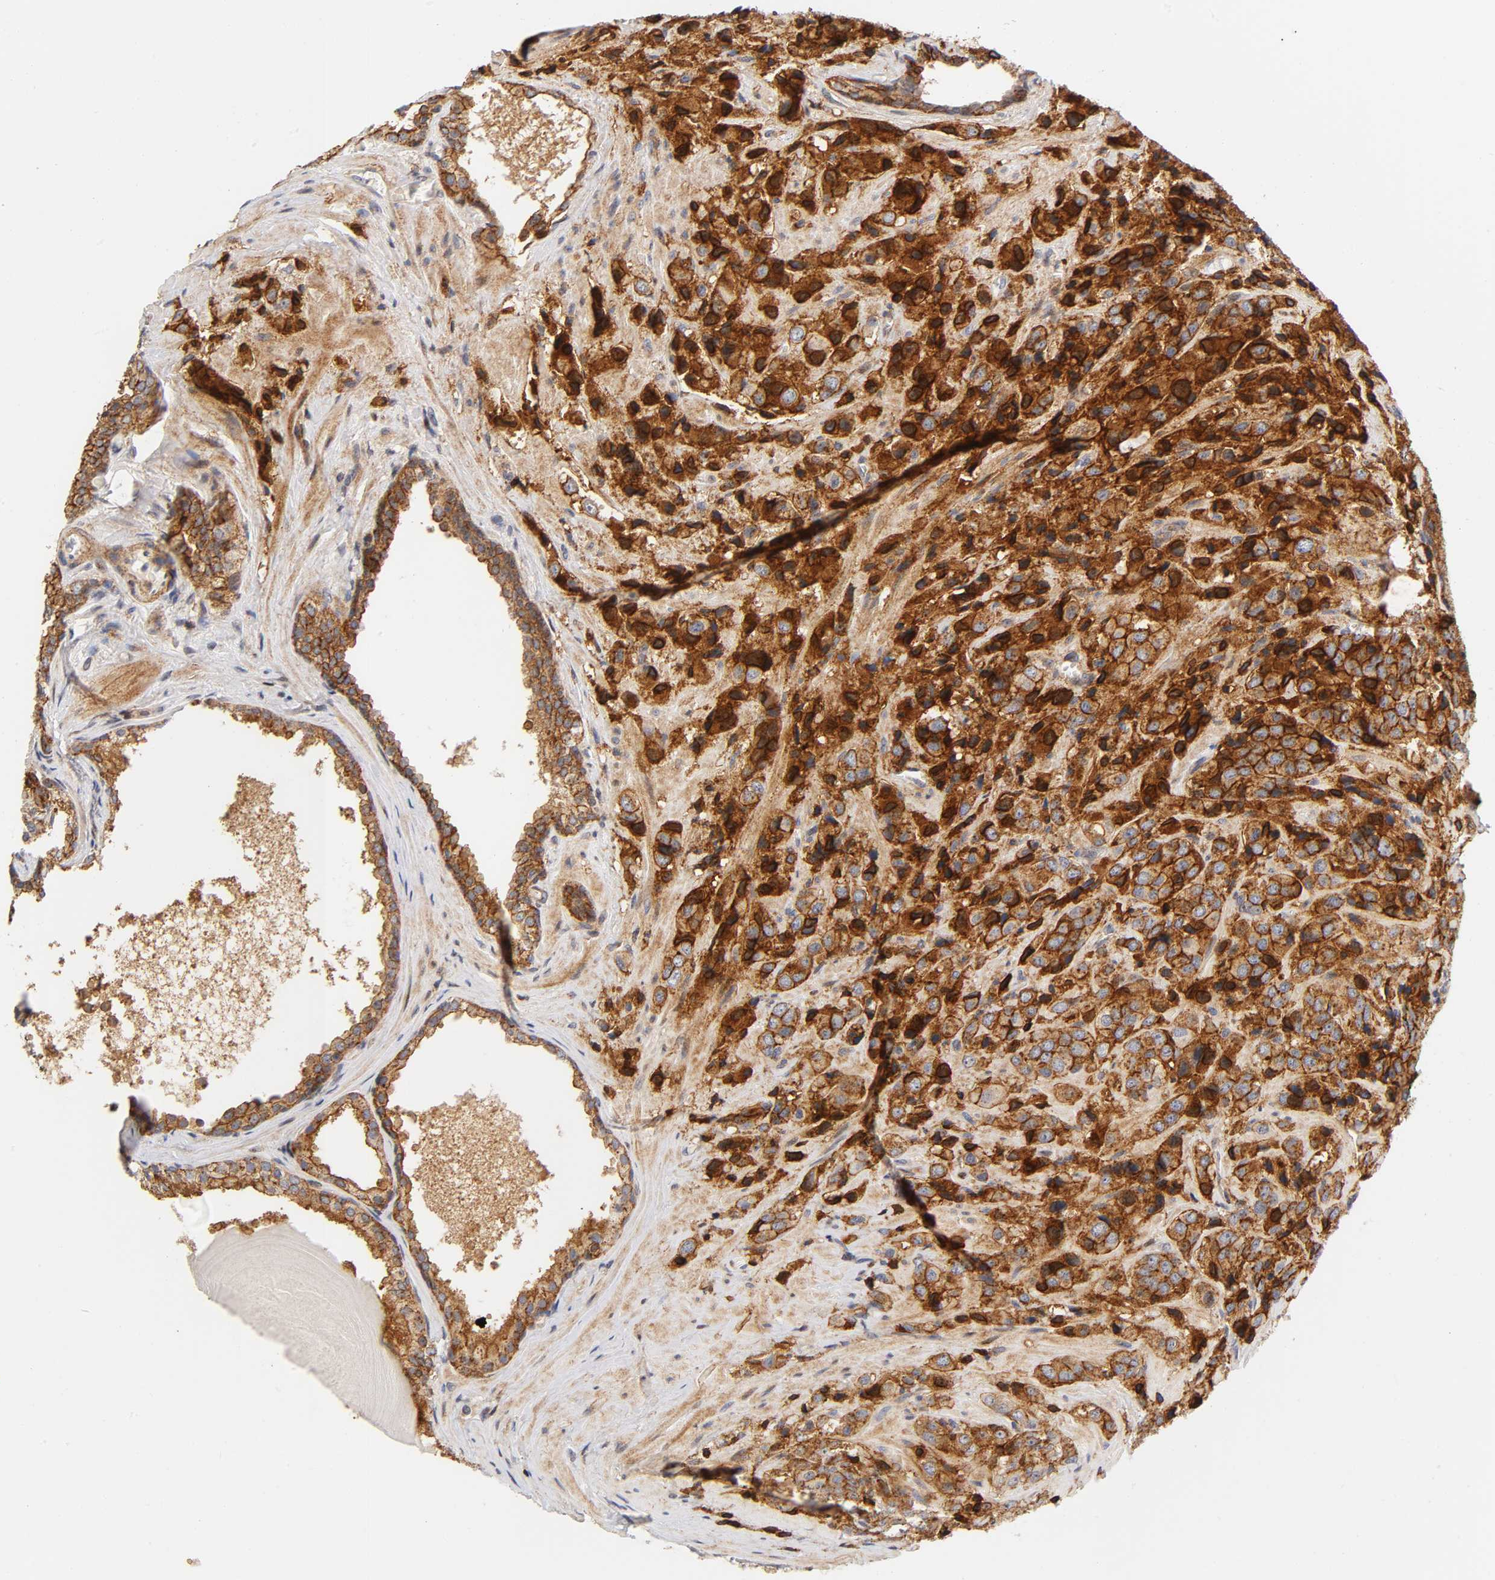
{"staining": {"intensity": "strong", "quantity": ">75%", "location": "cytoplasmic/membranous,nuclear"}, "tissue": "prostate cancer", "cell_type": "Tumor cells", "image_type": "cancer", "snomed": [{"axis": "morphology", "description": "Adenocarcinoma, High grade"}, {"axis": "topography", "description": "Prostate"}], "caption": "The immunohistochemical stain labels strong cytoplasmic/membranous and nuclear positivity in tumor cells of prostate high-grade adenocarcinoma tissue. (Stains: DAB (3,3'-diaminobenzidine) in brown, nuclei in blue, Microscopy: brightfield microscopy at high magnification).", "gene": "ANXA7", "patient": {"sex": "male", "age": 70}}